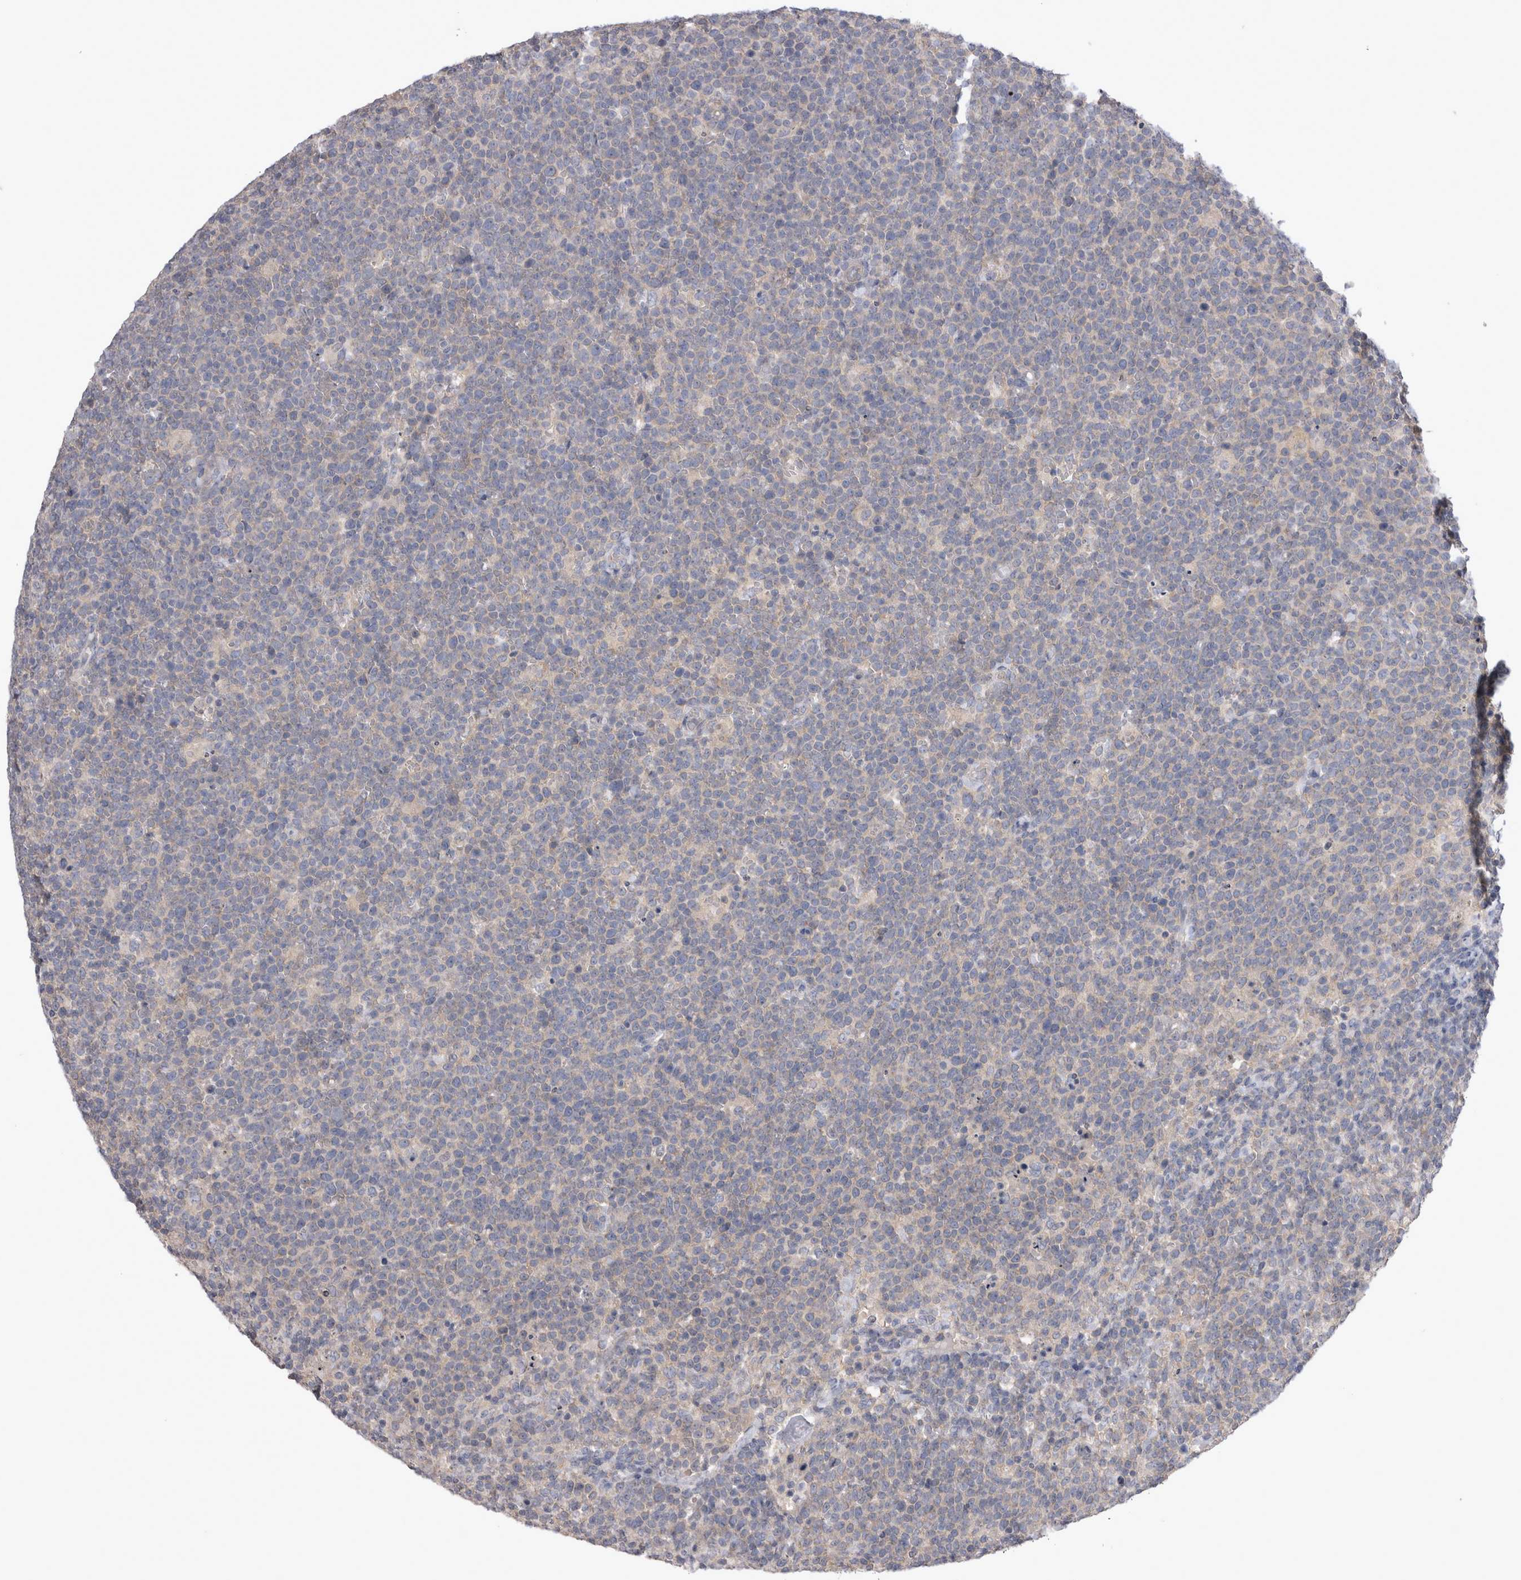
{"staining": {"intensity": "negative", "quantity": "none", "location": "none"}, "tissue": "lymphoma", "cell_type": "Tumor cells", "image_type": "cancer", "snomed": [{"axis": "morphology", "description": "Malignant lymphoma, non-Hodgkin's type, High grade"}, {"axis": "topography", "description": "Lymph node"}], "caption": "The micrograph exhibits no significant positivity in tumor cells of lymphoma. (Stains: DAB (3,3'-diaminobenzidine) IHC with hematoxylin counter stain, Microscopy: brightfield microscopy at high magnification).", "gene": "LRRC40", "patient": {"sex": "male", "age": 61}}